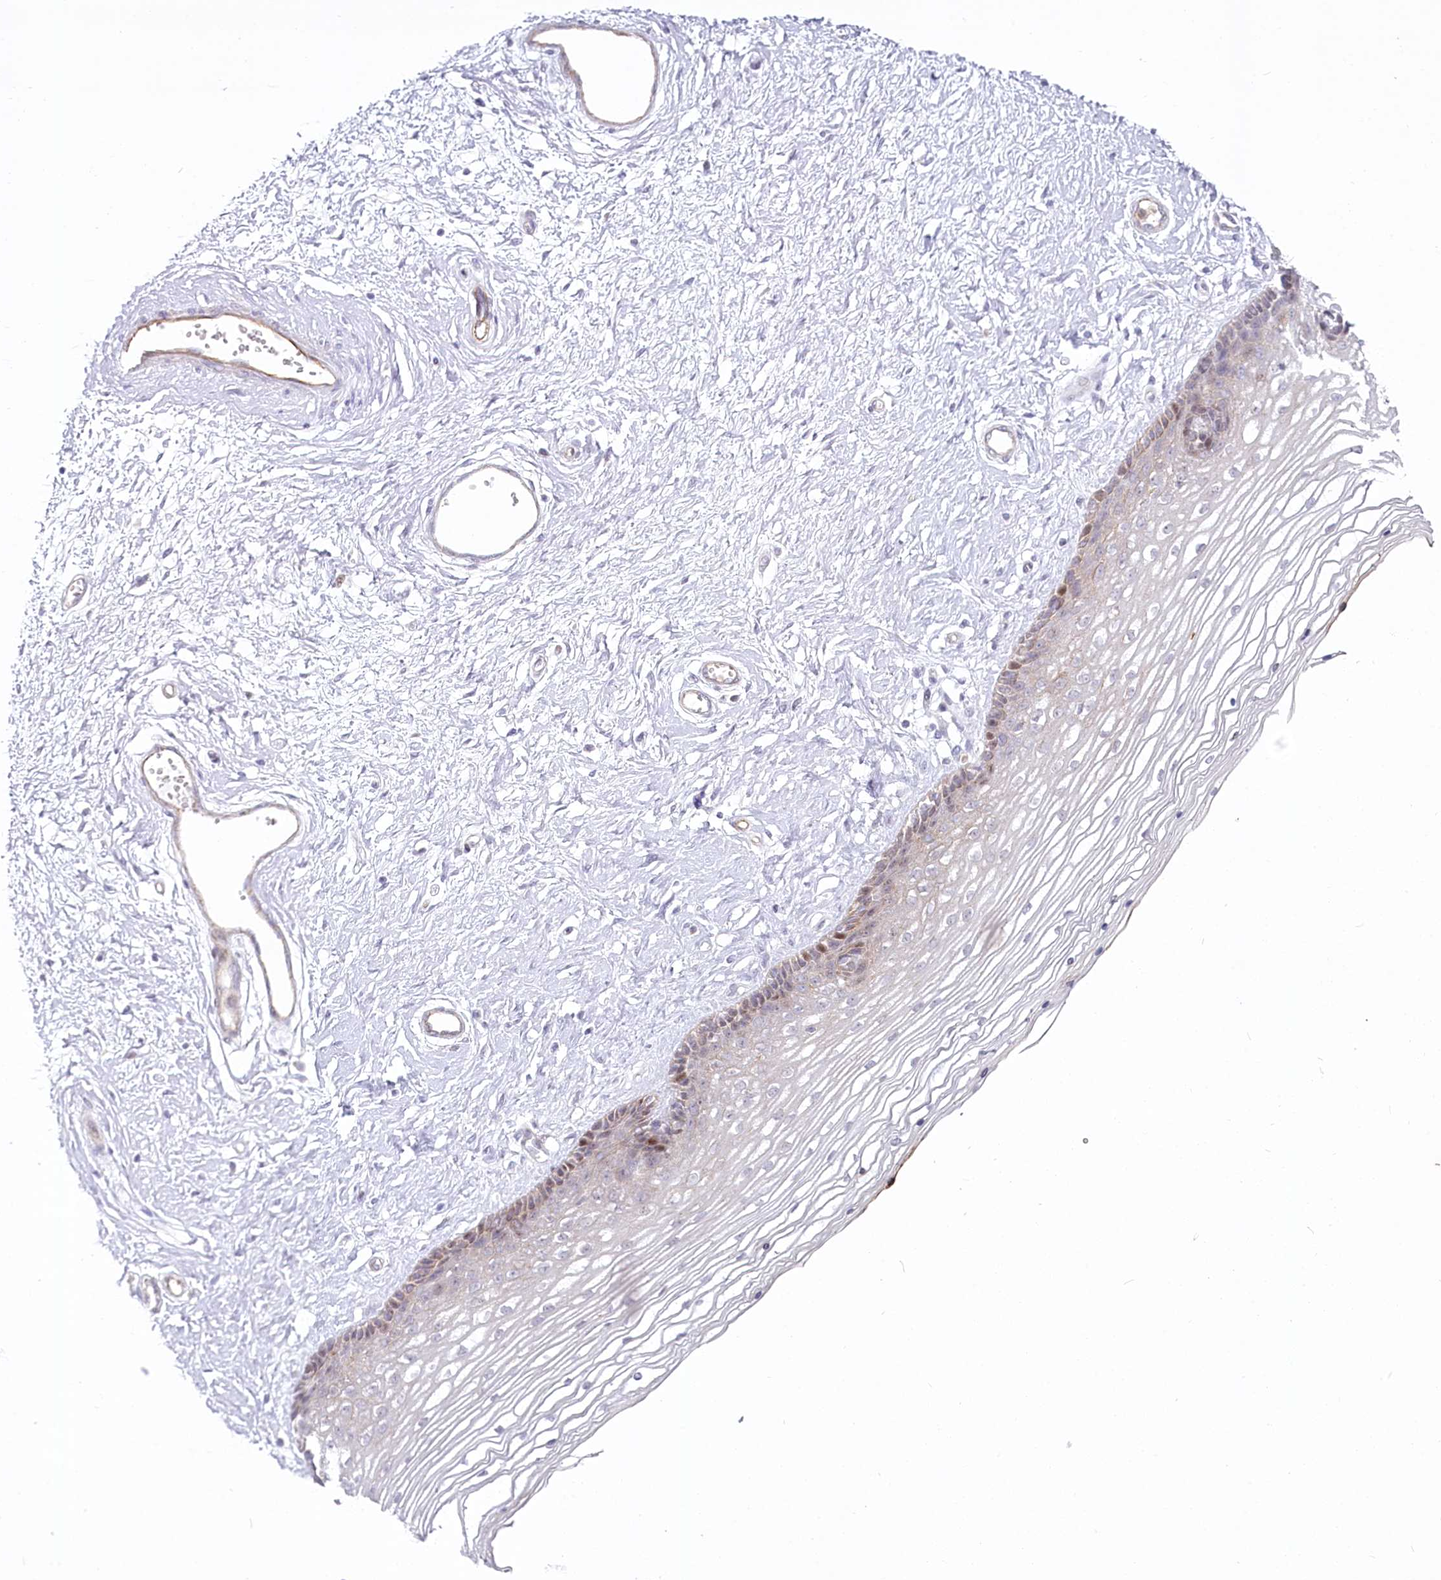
{"staining": {"intensity": "moderate", "quantity": "<25%", "location": "nuclear"}, "tissue": "vagina", "cell_type": "Squamous epithelial cells", "image_type": "normal", "snomed": [{"axis": "morphology", "description": "Normal tissue, NOS"}, {"axis": "topography", "description": "Vagina"}], "caption": "Protein staining reveals moderate nuclear positivity in about <25% of squamous epithelial cells in unremarkable vagina. The staining was performed using DAB, with brown indicating positive protein expression. Nuclei are stained blue with hematoxylin.", "gene": "ABHD8", "patient": {"sex": "female", "age": 46}}